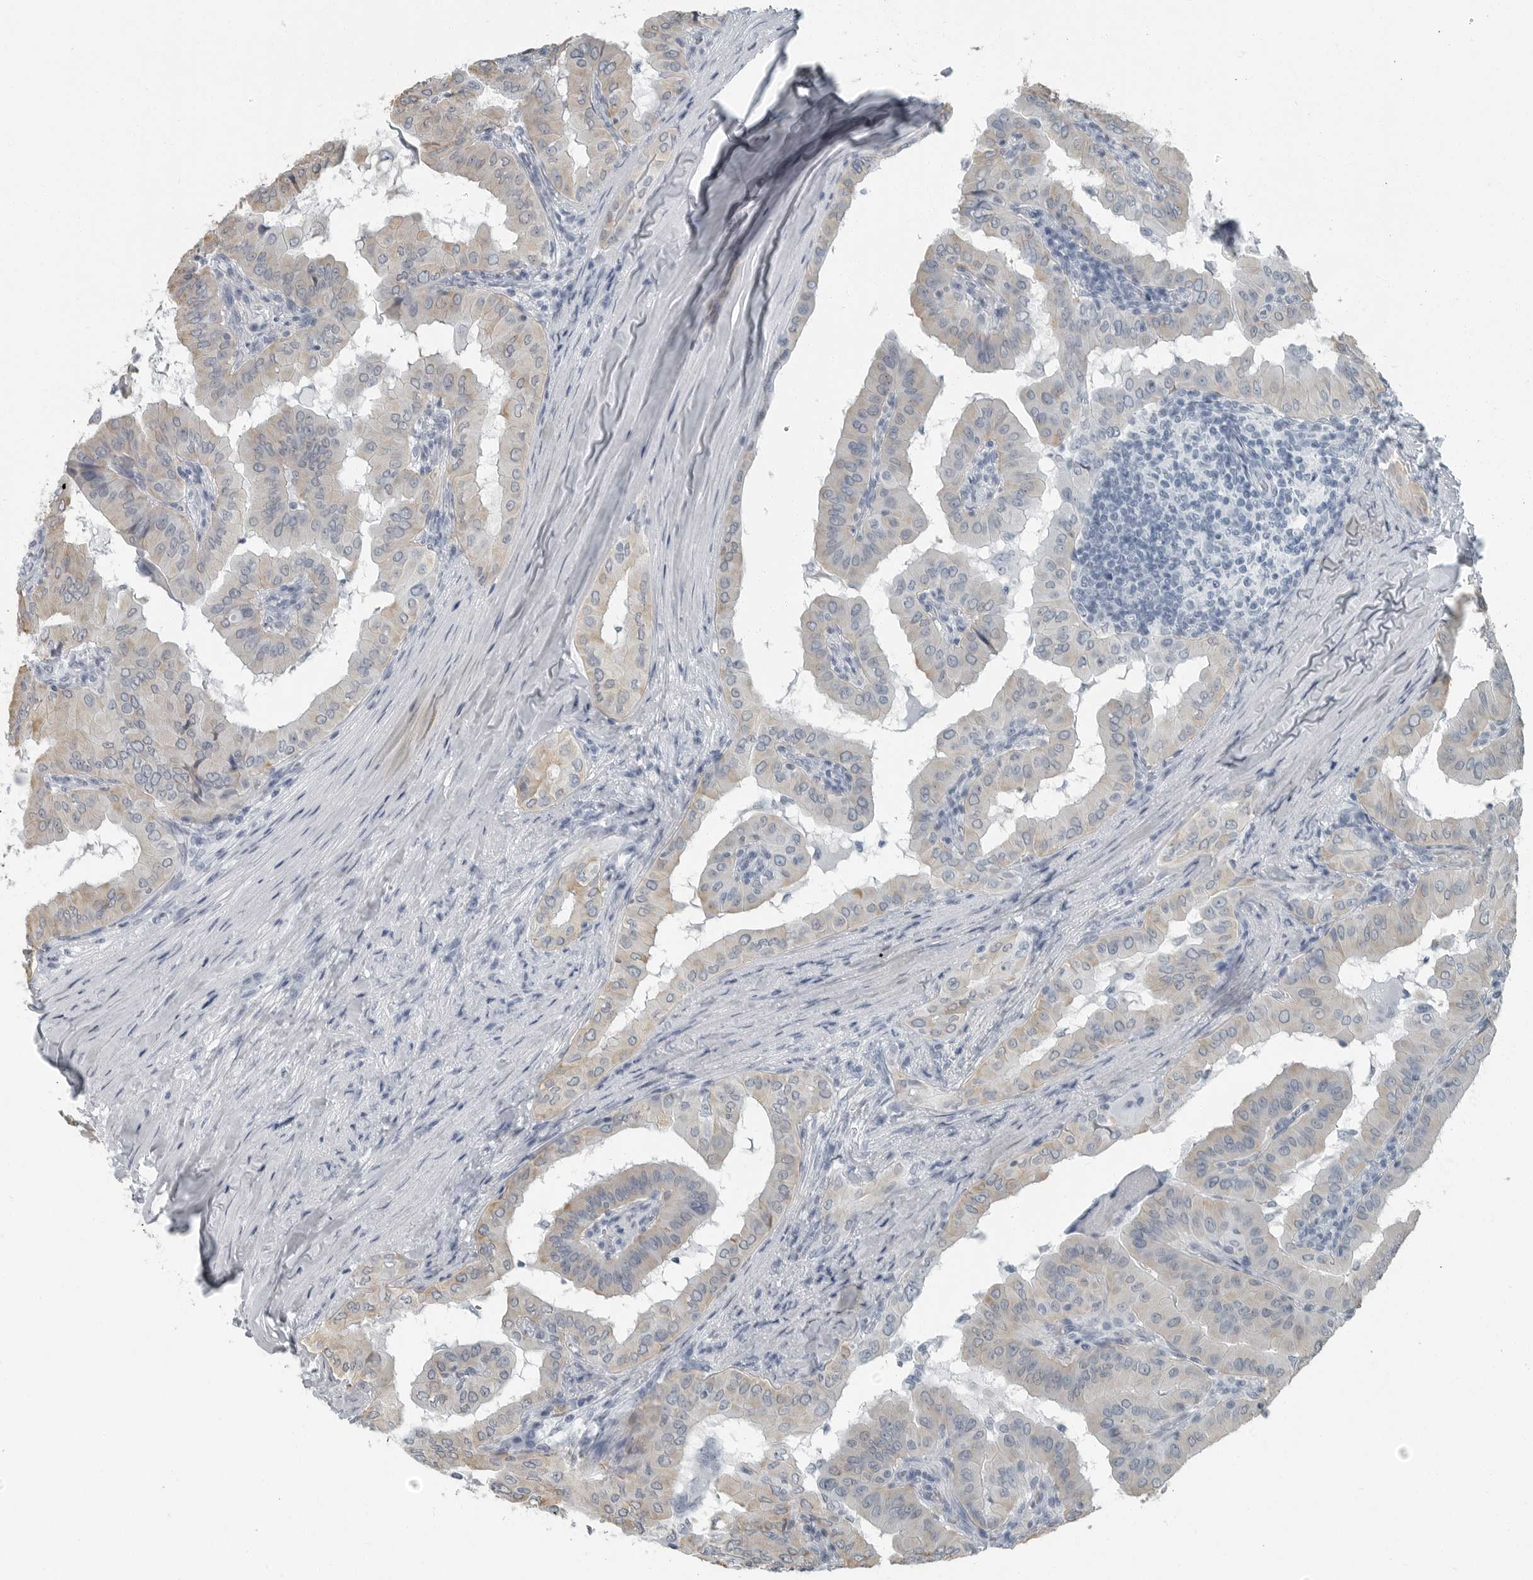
{"staining": {"intensity": "weak", "quantity": "<25%", "location": "cytoplasmic/membranous"}, "tissue": "thyroid cancer", "cell_type": "Tumor cells", "image_type": "cancer", "snomed": [{"axis": "morphology", "description": "Papillary adenocarcinoma, NOS"}, {"axis": "topography", "description": "Thyroid gland"}], "caption": "Image shows no protein positivity in tumor cells of thyroid cancer tissue.", "gene": "FABP6", "patient": {"sex": "male", "age": 33}}